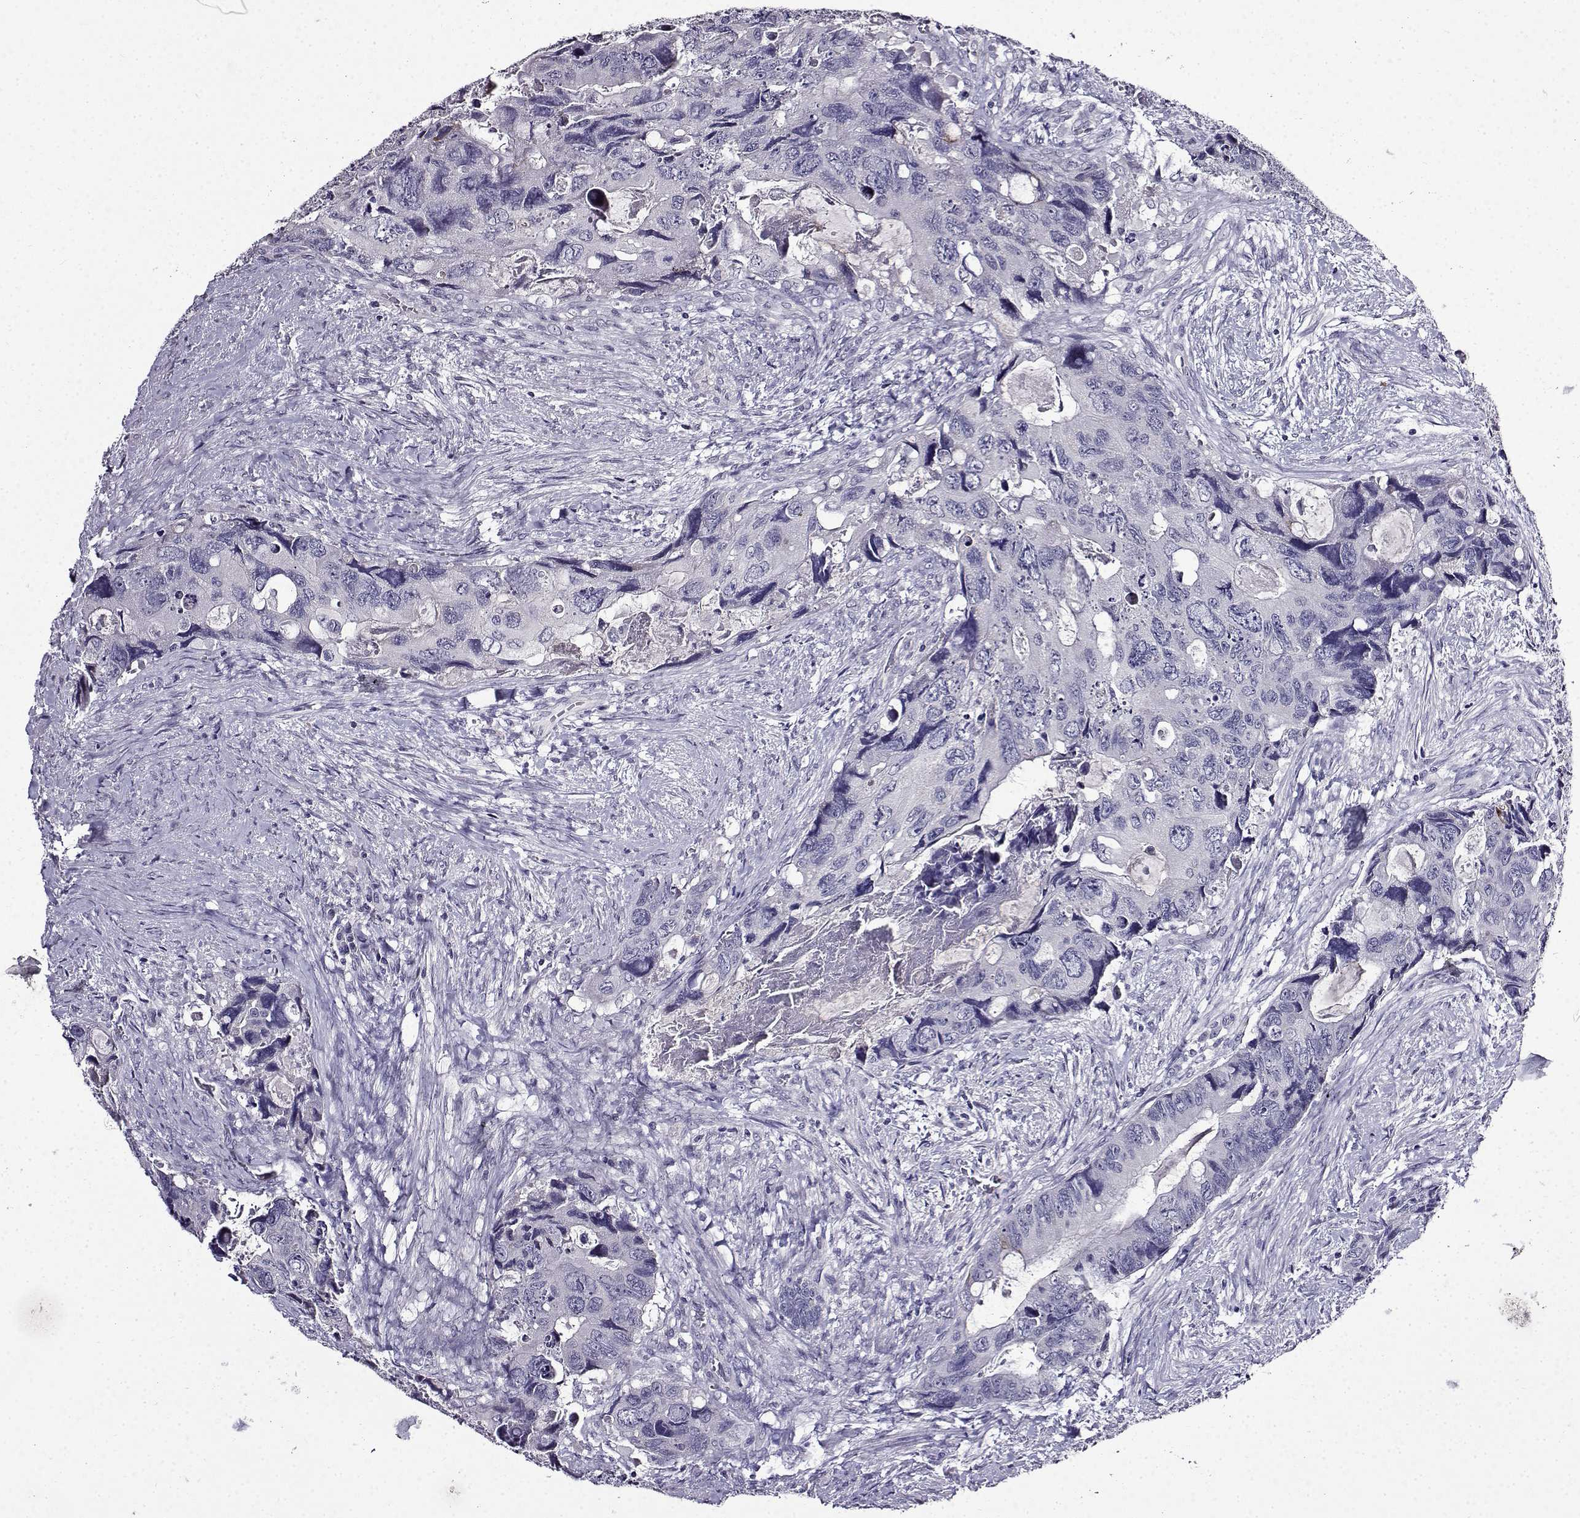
{"staining": {"intensity": "negative", "quantity": "none", "location": "none"}, "tissue": "colorectal cancer", "cell_type": "Tumor cells", "image_type": "cancer", "snomed": [{"axis": "morphology", "description": "Adenocarcinoma, NOS"}, {"axis": "topography", "description": "Rectum"}], "caption": "A histopathology image of adenocarcinoma (colorectal) stained for a protein displays no brown staining in tumor cells. (Immunohistochemistry (ihc), brightfield microscopy, high magnification).", "gene": "TMEM266", "patient": {"sex": "male", "age": 62}}